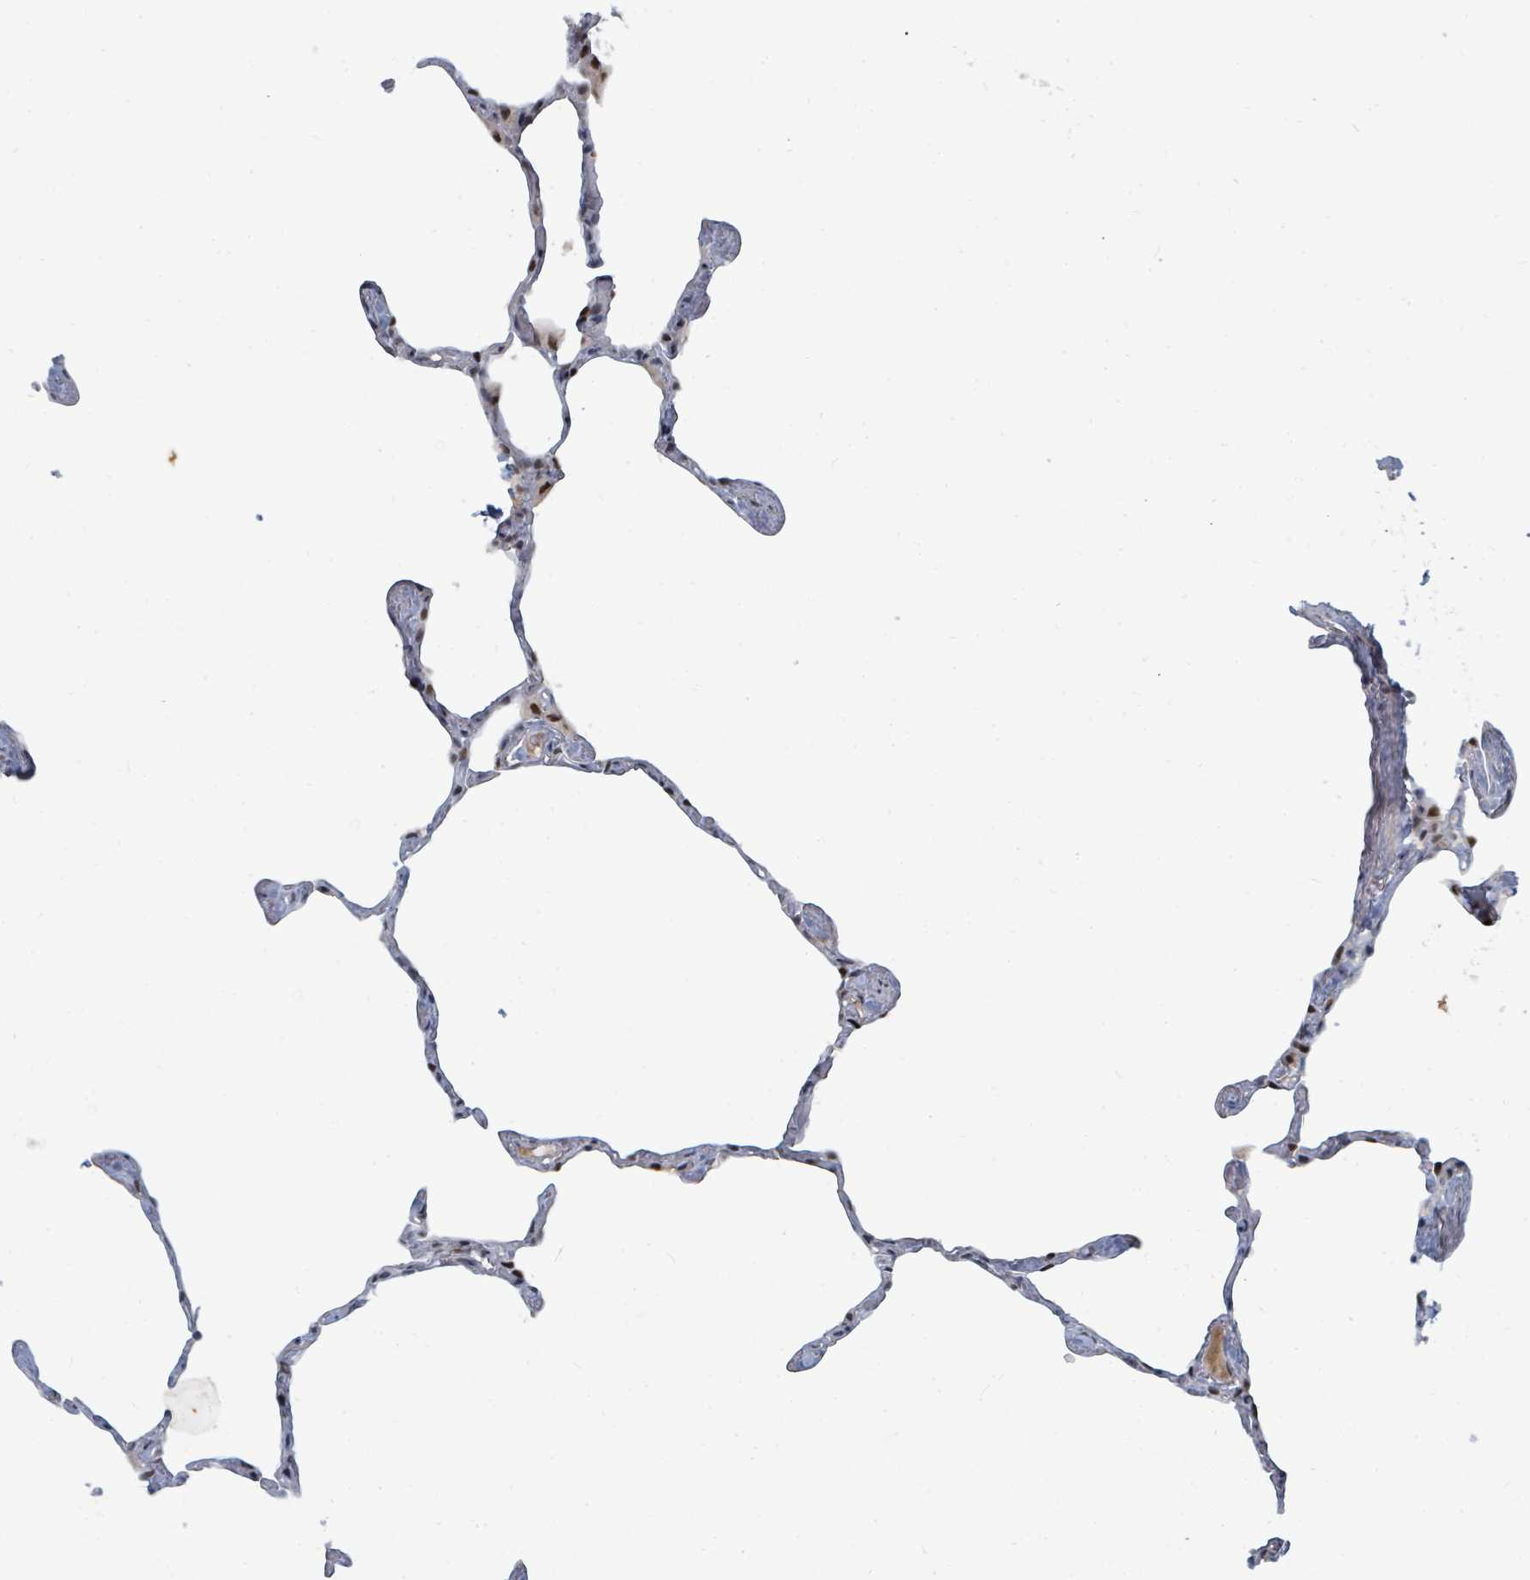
{"staining": {"intensity": "strong", "quantity": "25%-75%", "location": "nuclear"}, "tissue": "lung", "cell_type": "Alveolar cells", "image_type": "normal", "snomed": [{"axis": "morphology", "description": "Normal tissue, NOS"}, {"axis": "topography", "description": "Lung"}], "caption": "This micrograph reveals immunohistochemistry (IHC) staining of normal lung, with high strong nuclear expression in about 25%-75% of alveolar cells.", "gene": "UCK1", "patient": {"sex": "male", "age": 65}}